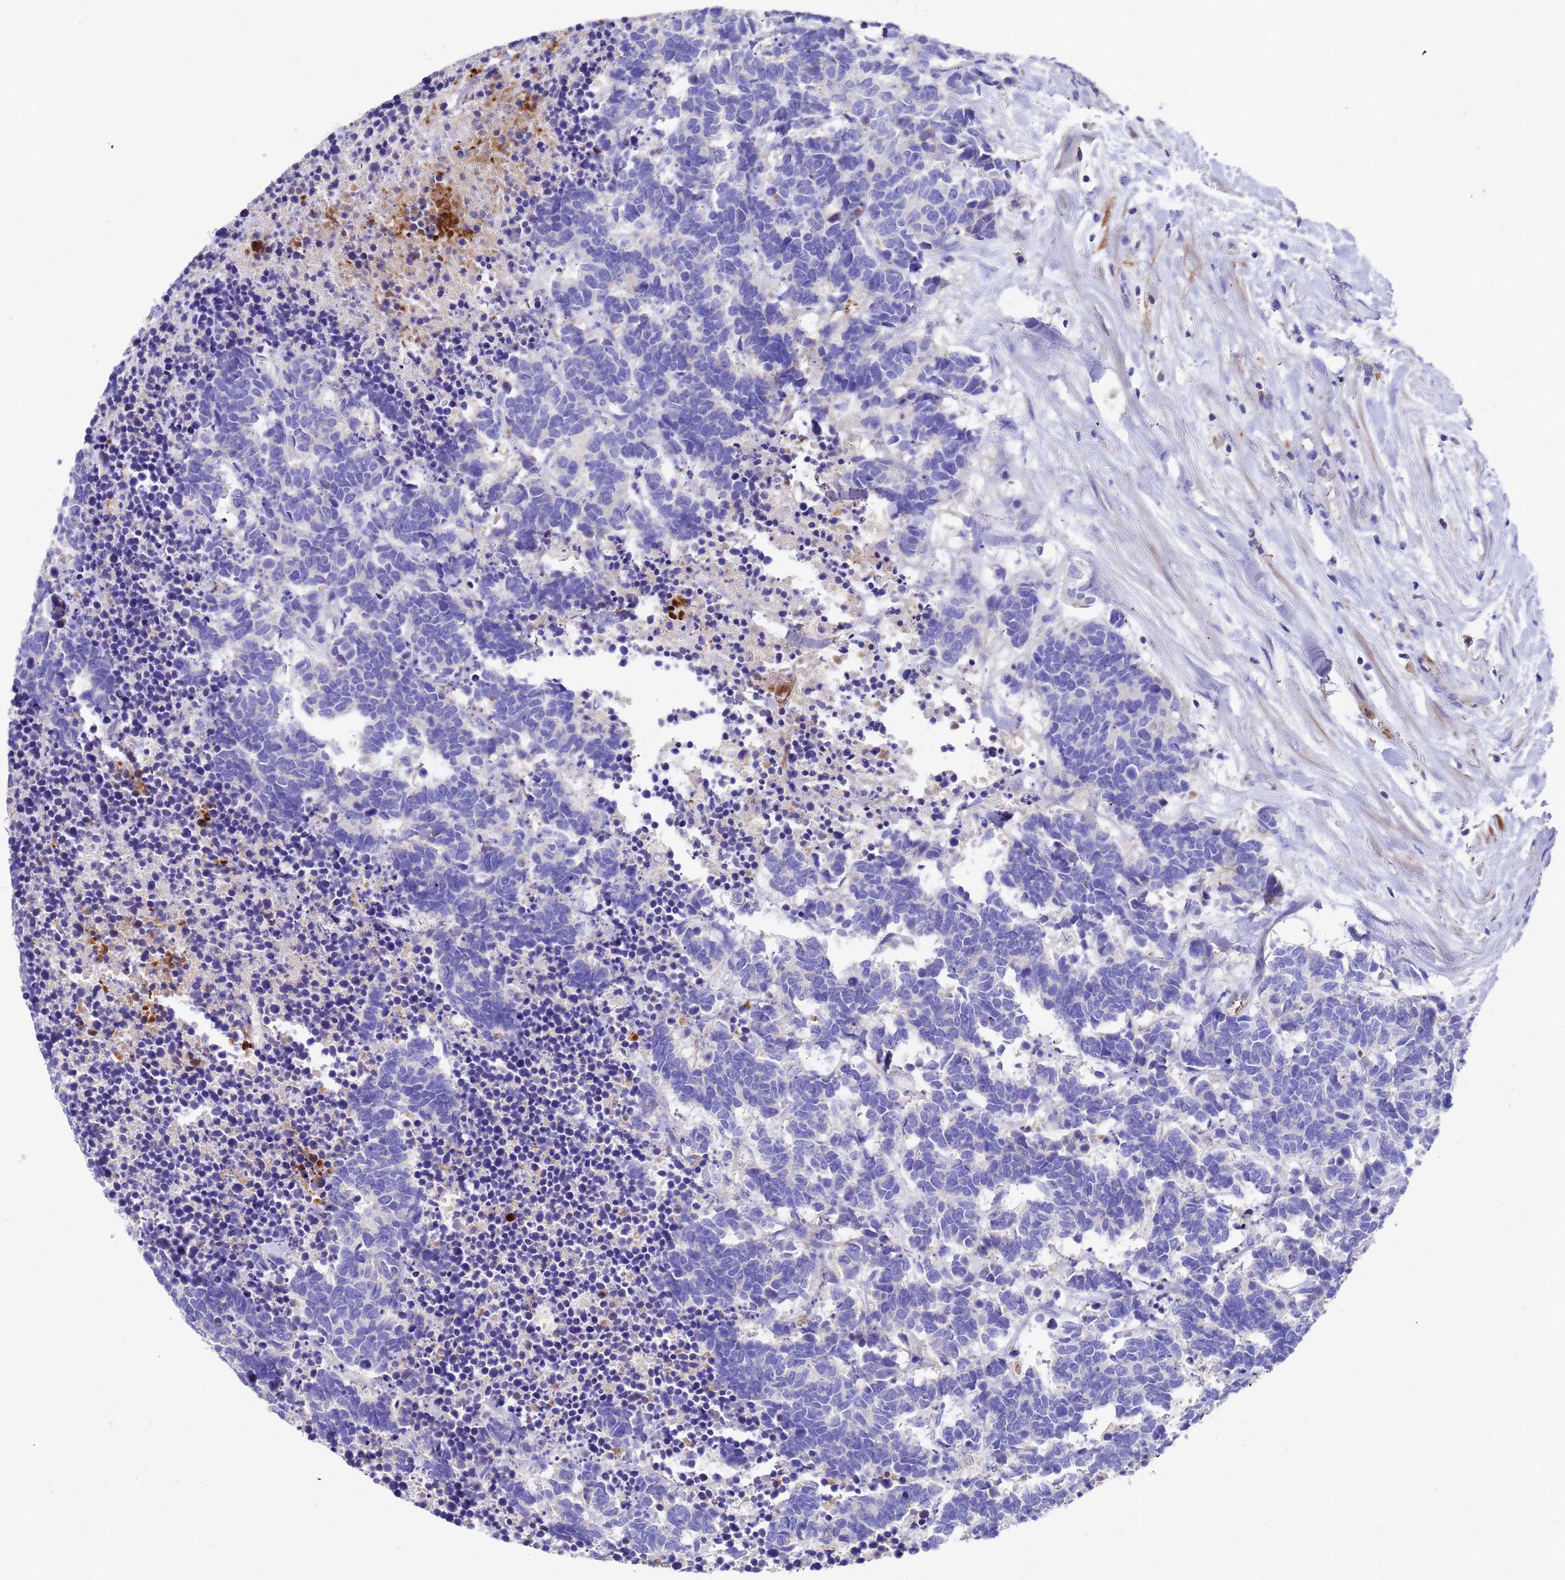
{"staining": {"intensity": "negative", "quantity": "none", "location": "none"}, "tissue": "carcinoid", "cell_type": "Tumor cells", "image_type": "cancer", "snomed": [{"axis": "morphology", "description": "Carcinoma, NOS"}, {"axis": "morphology", "description": "Carcinoid, malignant, NOS"}, {"axis": "topography", "description": "Urinary bladder"}], "caption": "High magnification brightfield microscopy of carcinoma stained with DAB (3,3'-diaminobenzidine) (brown) and counterstained with hematoxylin (blue): tumor cells show no significant staining.", "gene": "ELP6", "patient": {"sex": "male", "age": 57}}